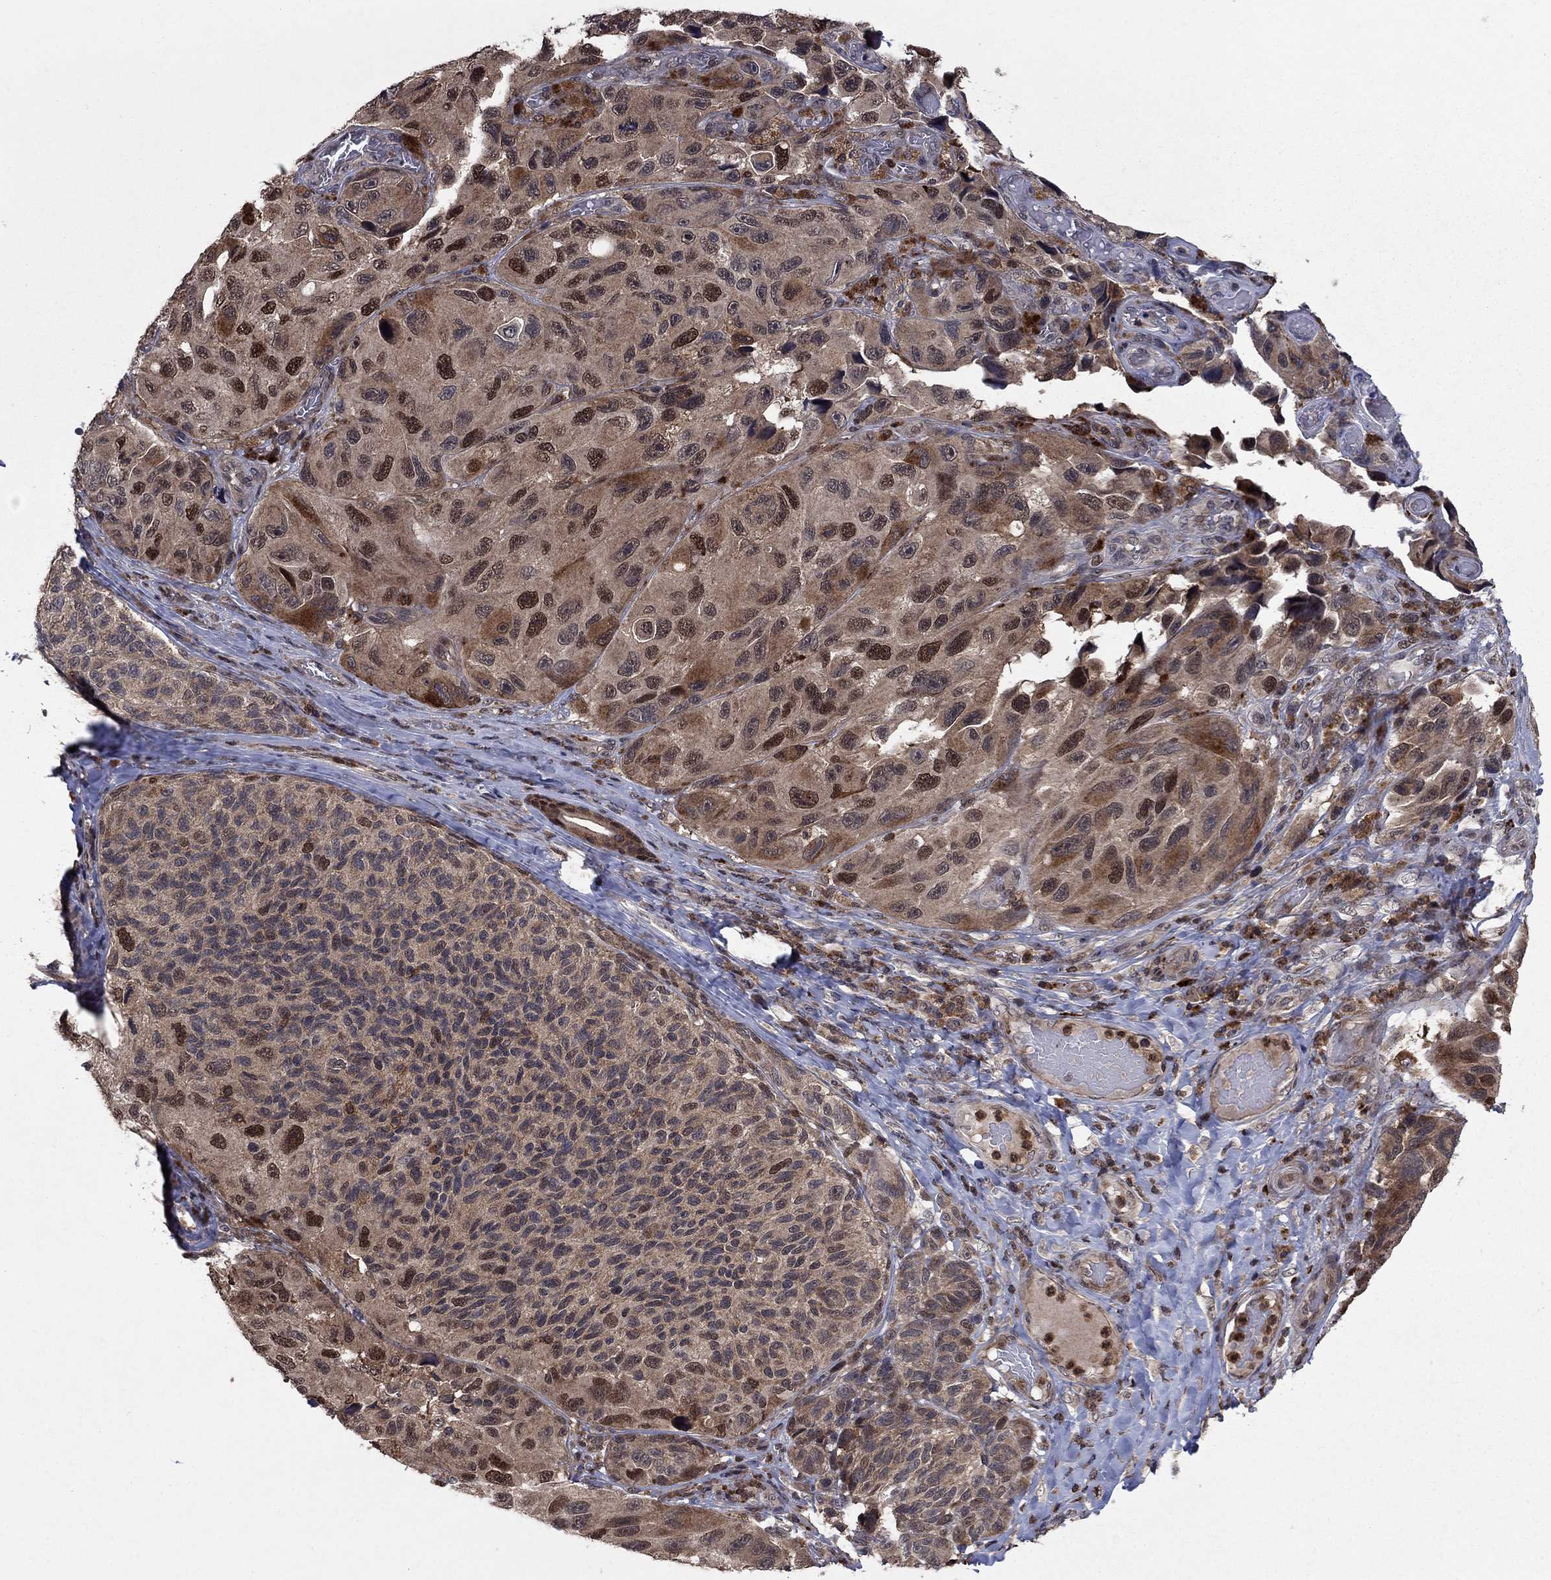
{"staining": {"intensity": "strong", "quantity": "<25%", "location": "cytoplasmic/membranous,nuclear"}, "tissue": "melanoma", "cell_type": "Tumor cells", "image_type": "cancer", "snomed": [{"axis": "morphology", "description": "Malignant melanoma, NOS"}, {"axis": "topography", "description": "Skin"}], "caption": "Protein analysis of malignant melanoma tissue shows strong cytoplasmic/membranous and nuclear positivity in approximately <25% of tumor cells. Immunohistochemistry (ihc) stains the protein in brown and the nuclei are stained blue.", "gene": "CCDC66", "patient": {"sex": "female", "age": 73}}